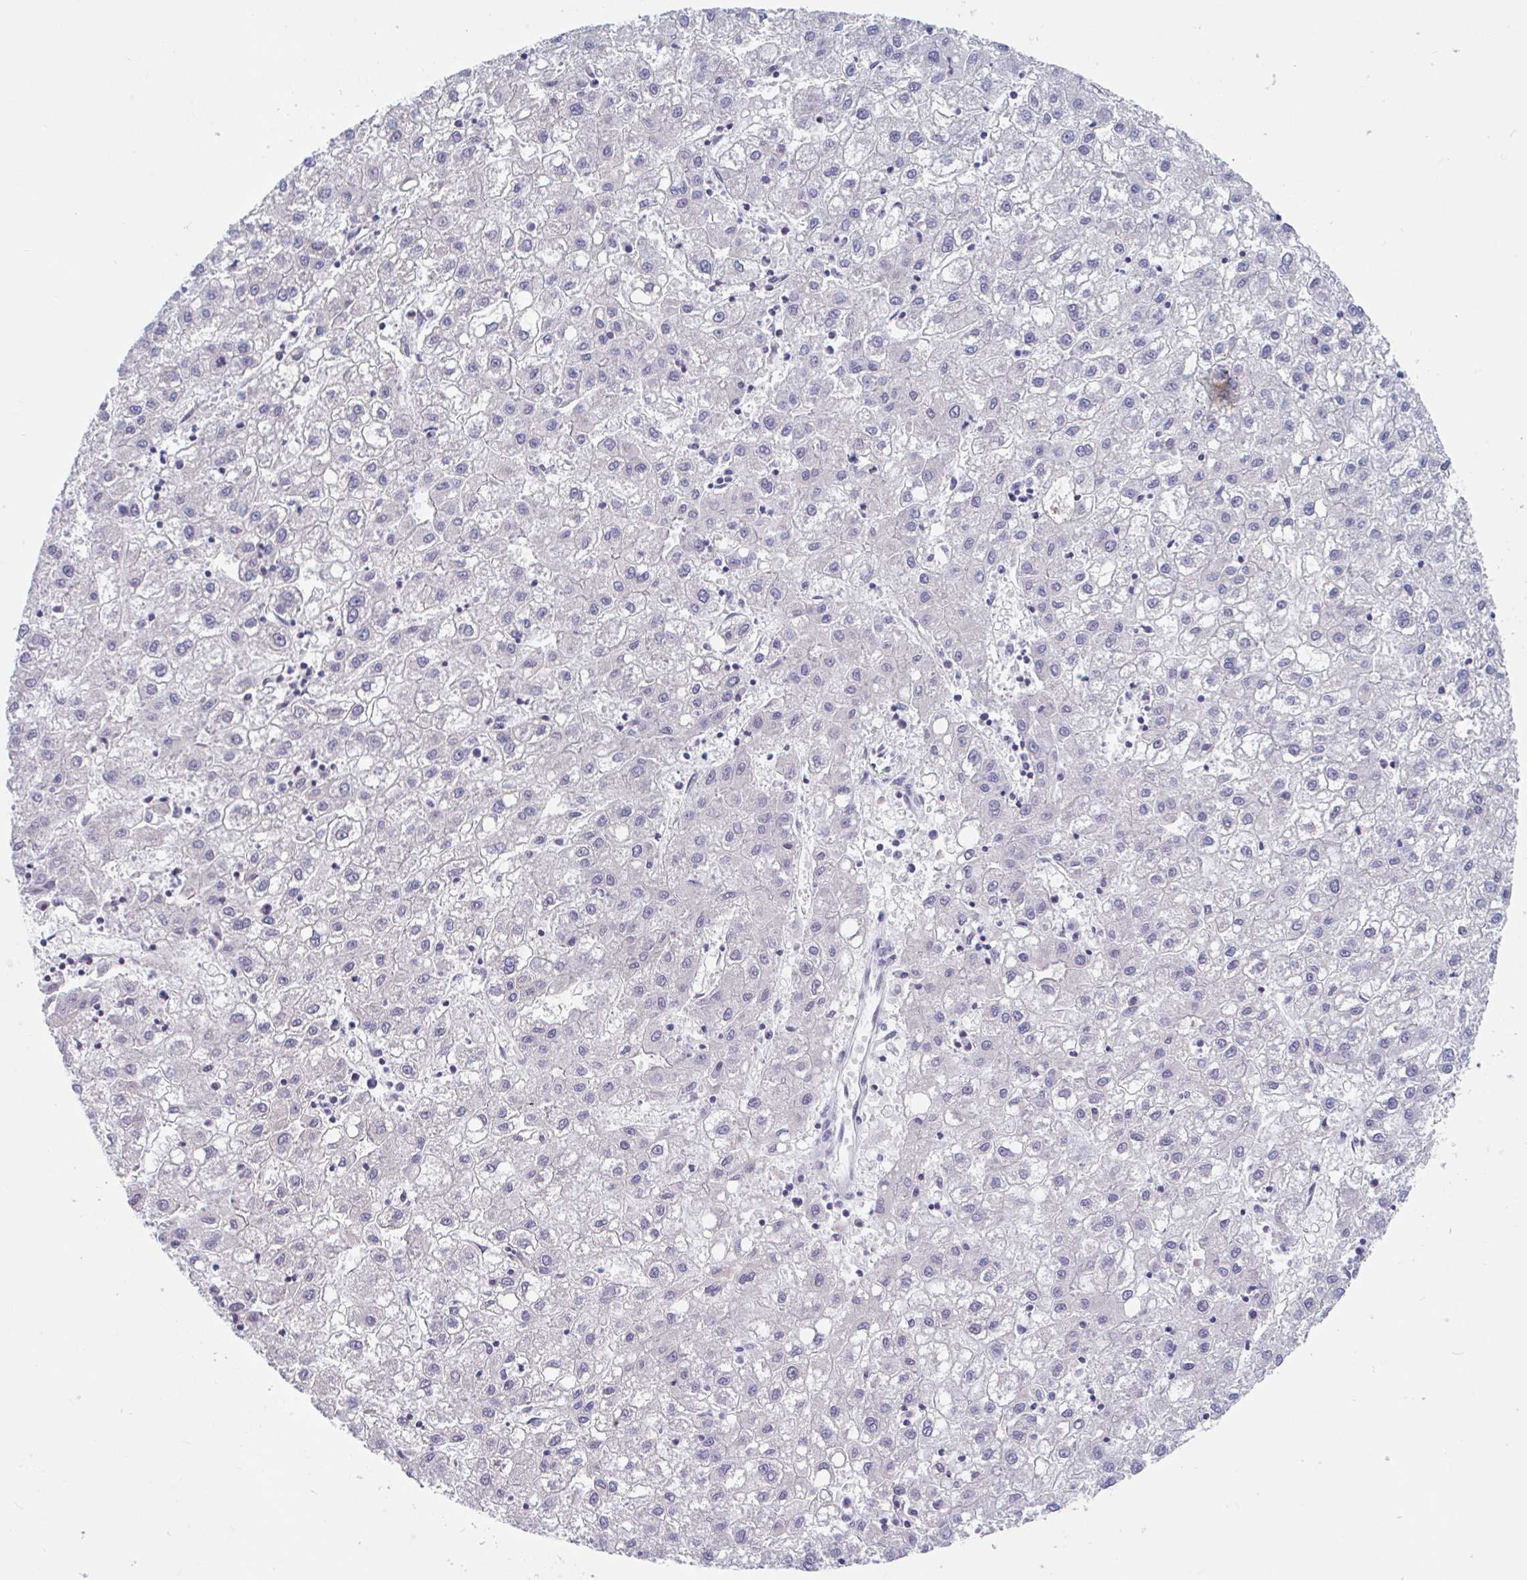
{"staining": {"intensity": "negative", "quantity": "none", "location": "none"}, "tissue": "liver cancer", "cell_type": "Tumor cells", "image_type": "cancer", "snomed": [{"axis": "morphology", "description": "Carcinoma, Hepatocellular, NOS"}, {"axis": "topography", "description": "Liver"}], "caption": "Protein analysis of liver cancer exhibits no significant staining in tumor cells.", "gene": "UNKL", "patient": {"sex": "male", "age": 72}}